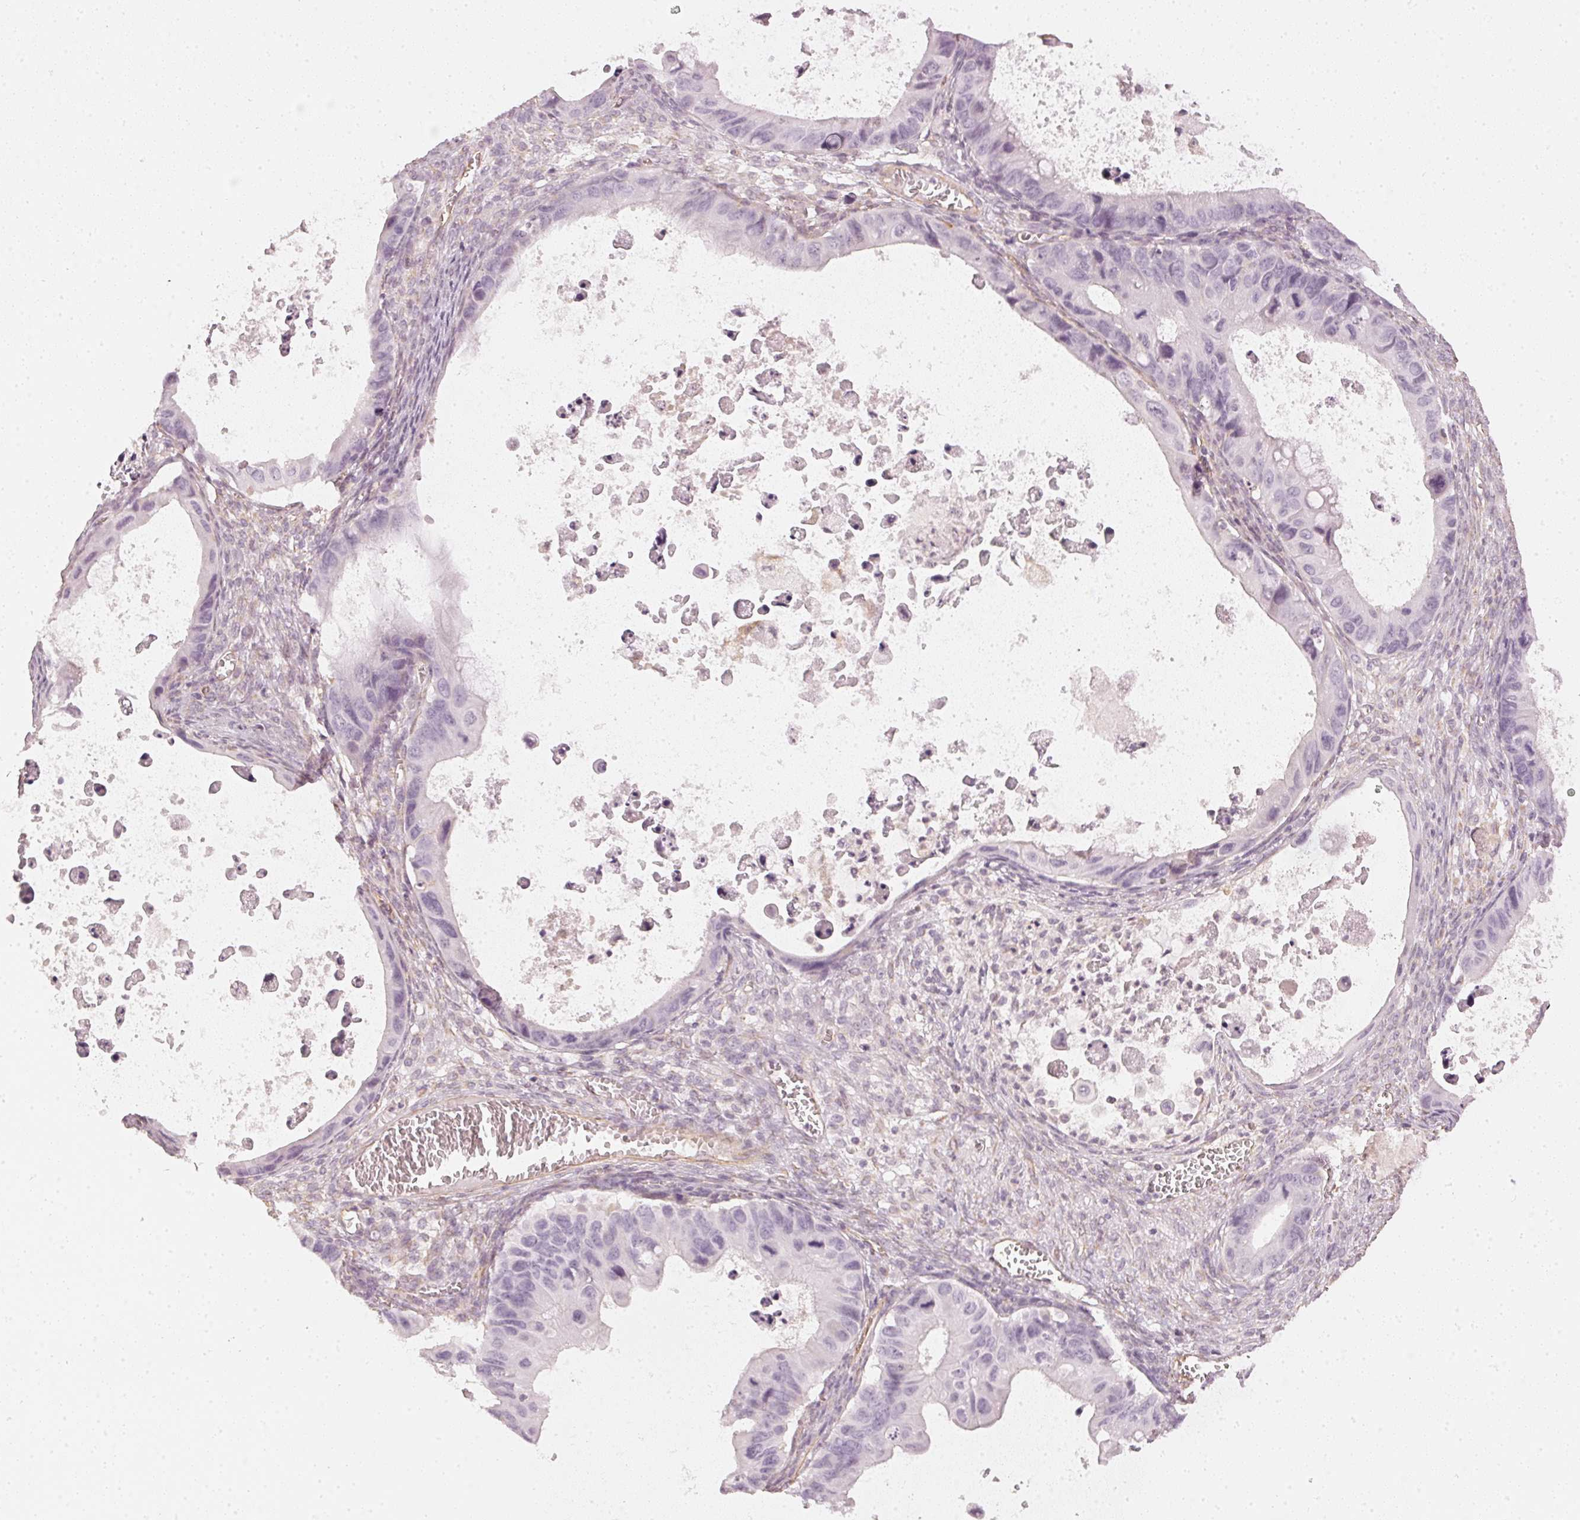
{"staining": {"intensity": "negative", "quantity": "none", "location": "none"}, "tissue": "ovarian cancer", "cell_type": "Tumor cells", "image_type": "cancer", "snomed": [{"axis": "morphology", "description": "Cystadenocarcinoma, mucinous, NOS"}, {"axis": "topography", "description": "Ovary"}], "caption": "This is a photomicrograph of immunohistochemistry (IHC) staining of ovarian cancer (mucinous cystadenocarcinoma), which shows no staining in tumor cells. The staining is performed using DAB brown chromogen with nuclei counter-stained in using hematoxylin.", "gene": "APLP1", "patient": {"sex": "female", "age": 64}}